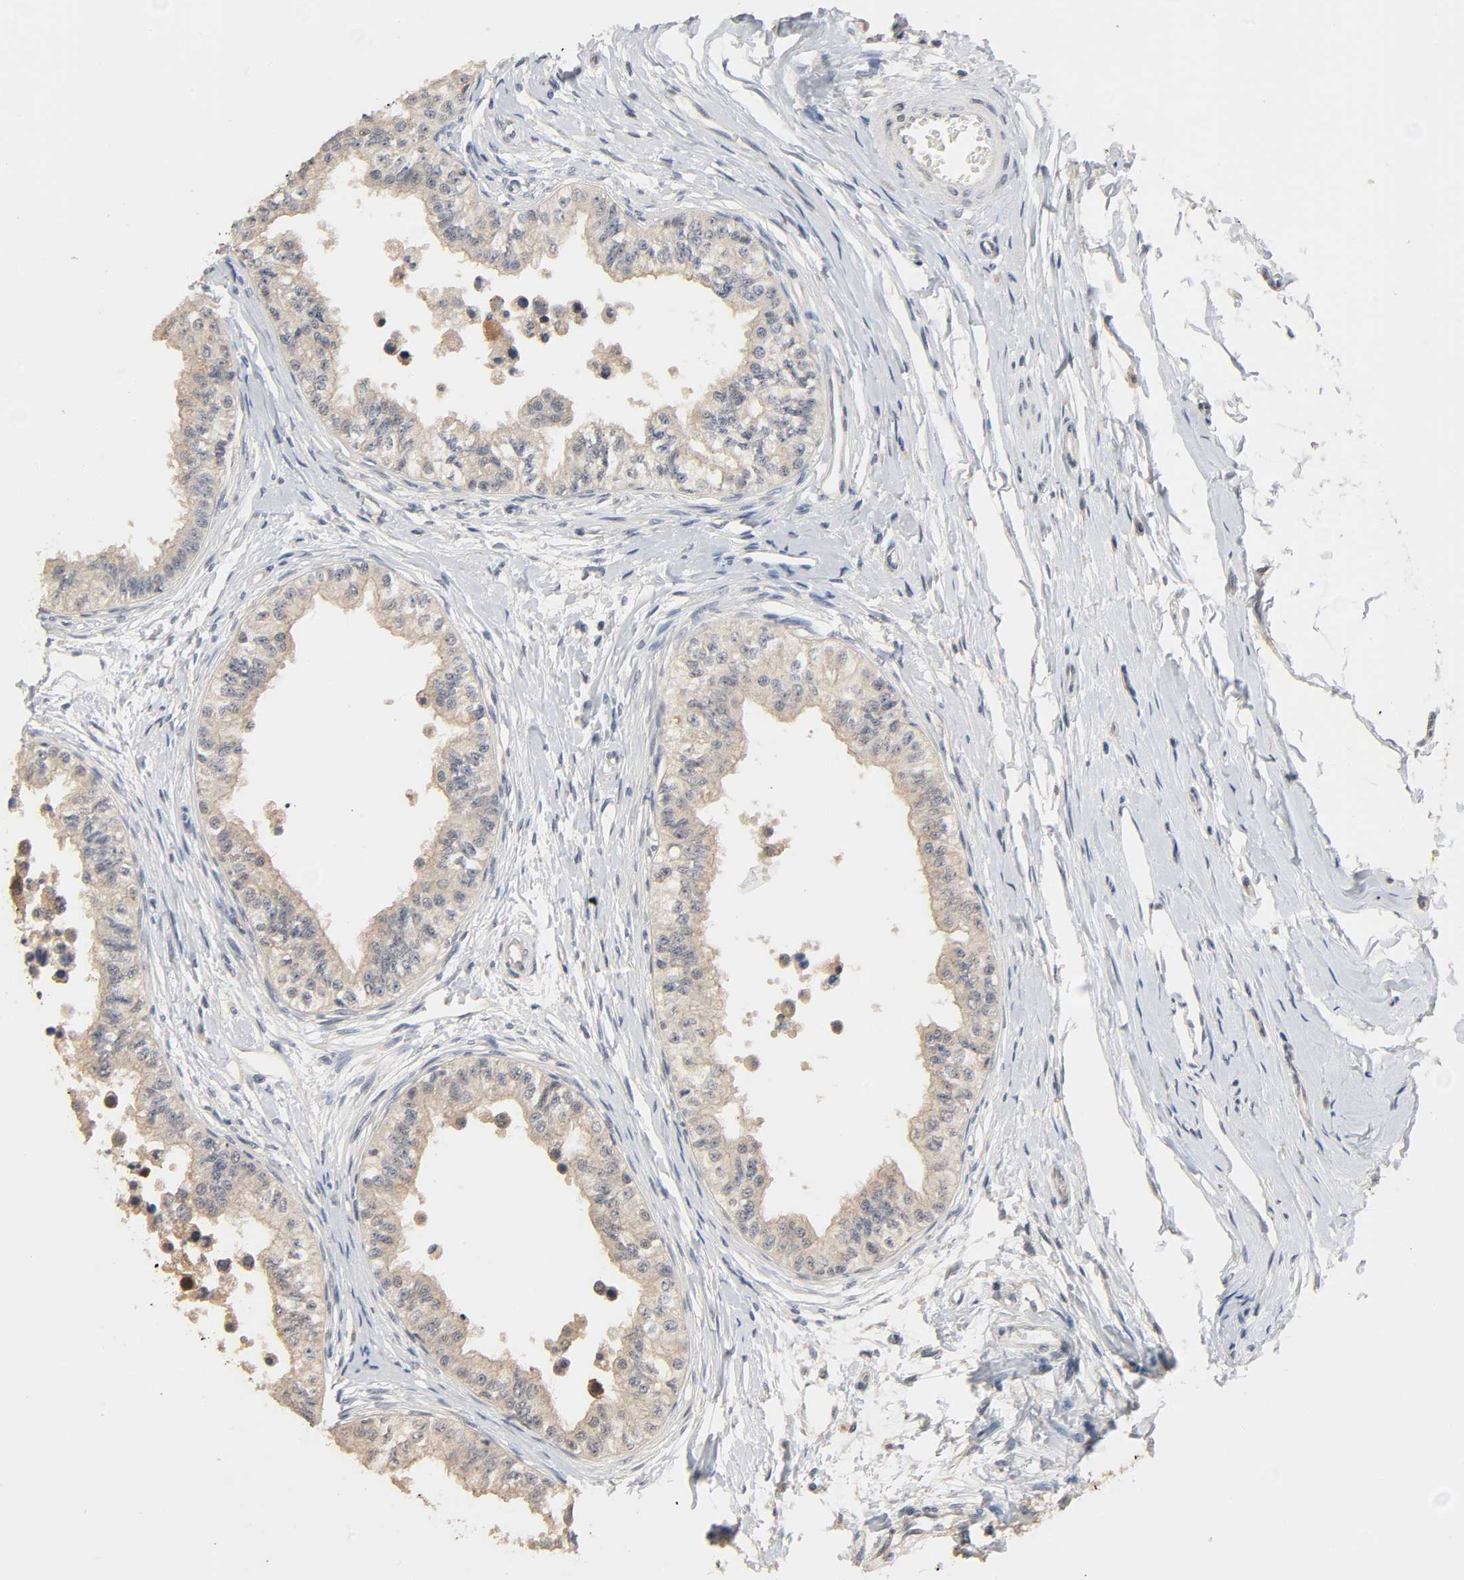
{"staining": {"intensity": "weak", "quantity": "25%-75%", "location": "cytoplasmic/membranous"}, "tissue": "epididymis", "cell_type": "Glandular cells", "image_type": "normal", "snomed": [{"axis": "morphology", "description": "Normal tissue, NOS"}, {"axis": "morphology", "description": "Adenocarcinoma, metastatic, NOS"}, {"axis": "topography", "description": "Testis"}, {"axis": "topography", "description": "Epididymis"}], "caption": "DAB (3,3'-diaminobenzidine) immunohistochemical staining of benign human epididymis displays weak cytoplasmic/membranous protein positivity in approximately 25%-75% of glandular cells.", "gene": "MAGEA8", "patient": {"sex": "male", "age": 26}}